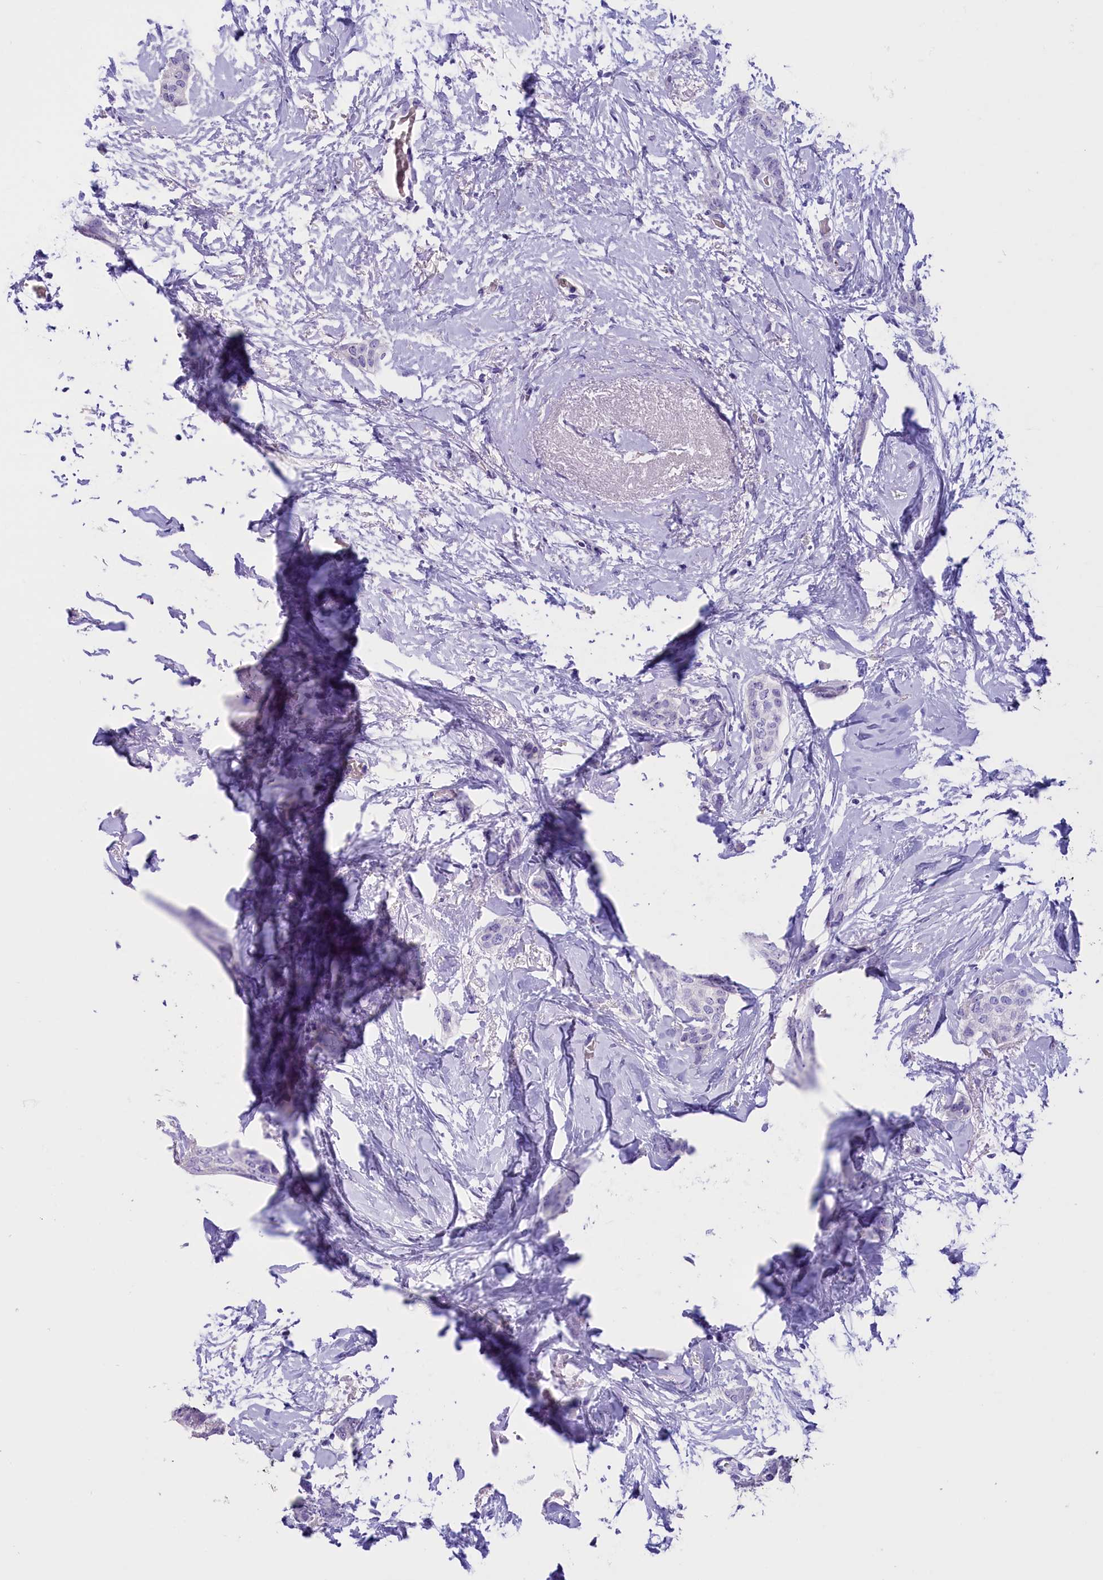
{"staining": {"intensity": "negative", "quantity": "none", "location": "none"}, "tissue": "breast cancer", "cell_type": "Tumor cells", "image_type": "cancer", "snomed": [{"axis": "morphology", "description": "Duct carcinoma"}, {"axis": "topography", "description": "Breast"}], "caption": "There is no significant positivity in tumor cells of breast cancer (invasive ductal carcinoma).", "gene": "CLC", "patient": {"sex": "female", "age": 72}}